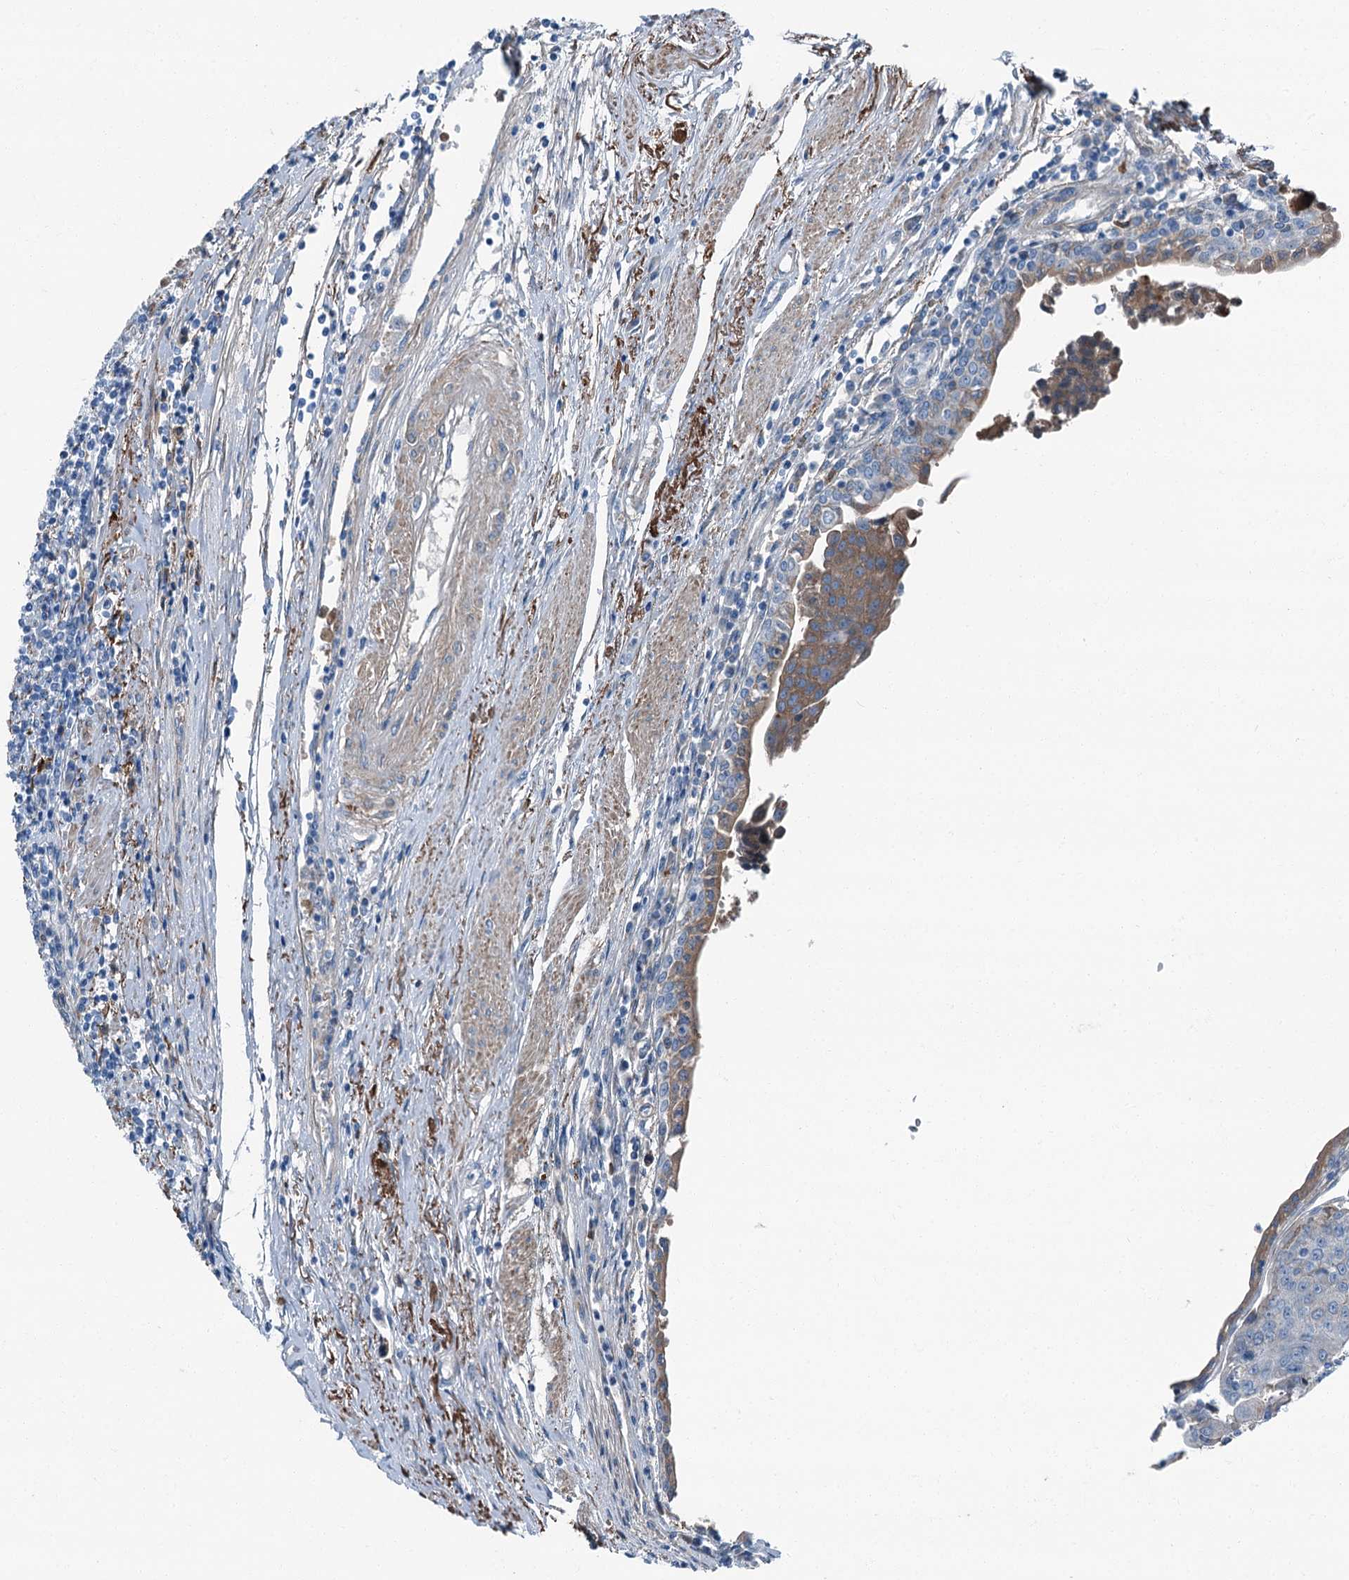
{"staining": {"intensity": "moderate", "quantity": "25%-75%", "location": "cytoplasmic/membranous"}, "tissue": "urothelial cancer", "cell_type": "Tumor cells", "image_type": "cancer", "snomed": [{"axis": "morphology", "description": "Urothelial carcinoma, High grade"}, {"axis": "topography", "description": "Urinary bladder"}], "caption": "Protein expression analysis of urothelial carcinoma (high-grade) reveals moderate cytoplasmic/membranous positivity in about 25%-75% of tumor cells.", "gene": "AXL", "patient": {"sex": "female", "age": 85}}